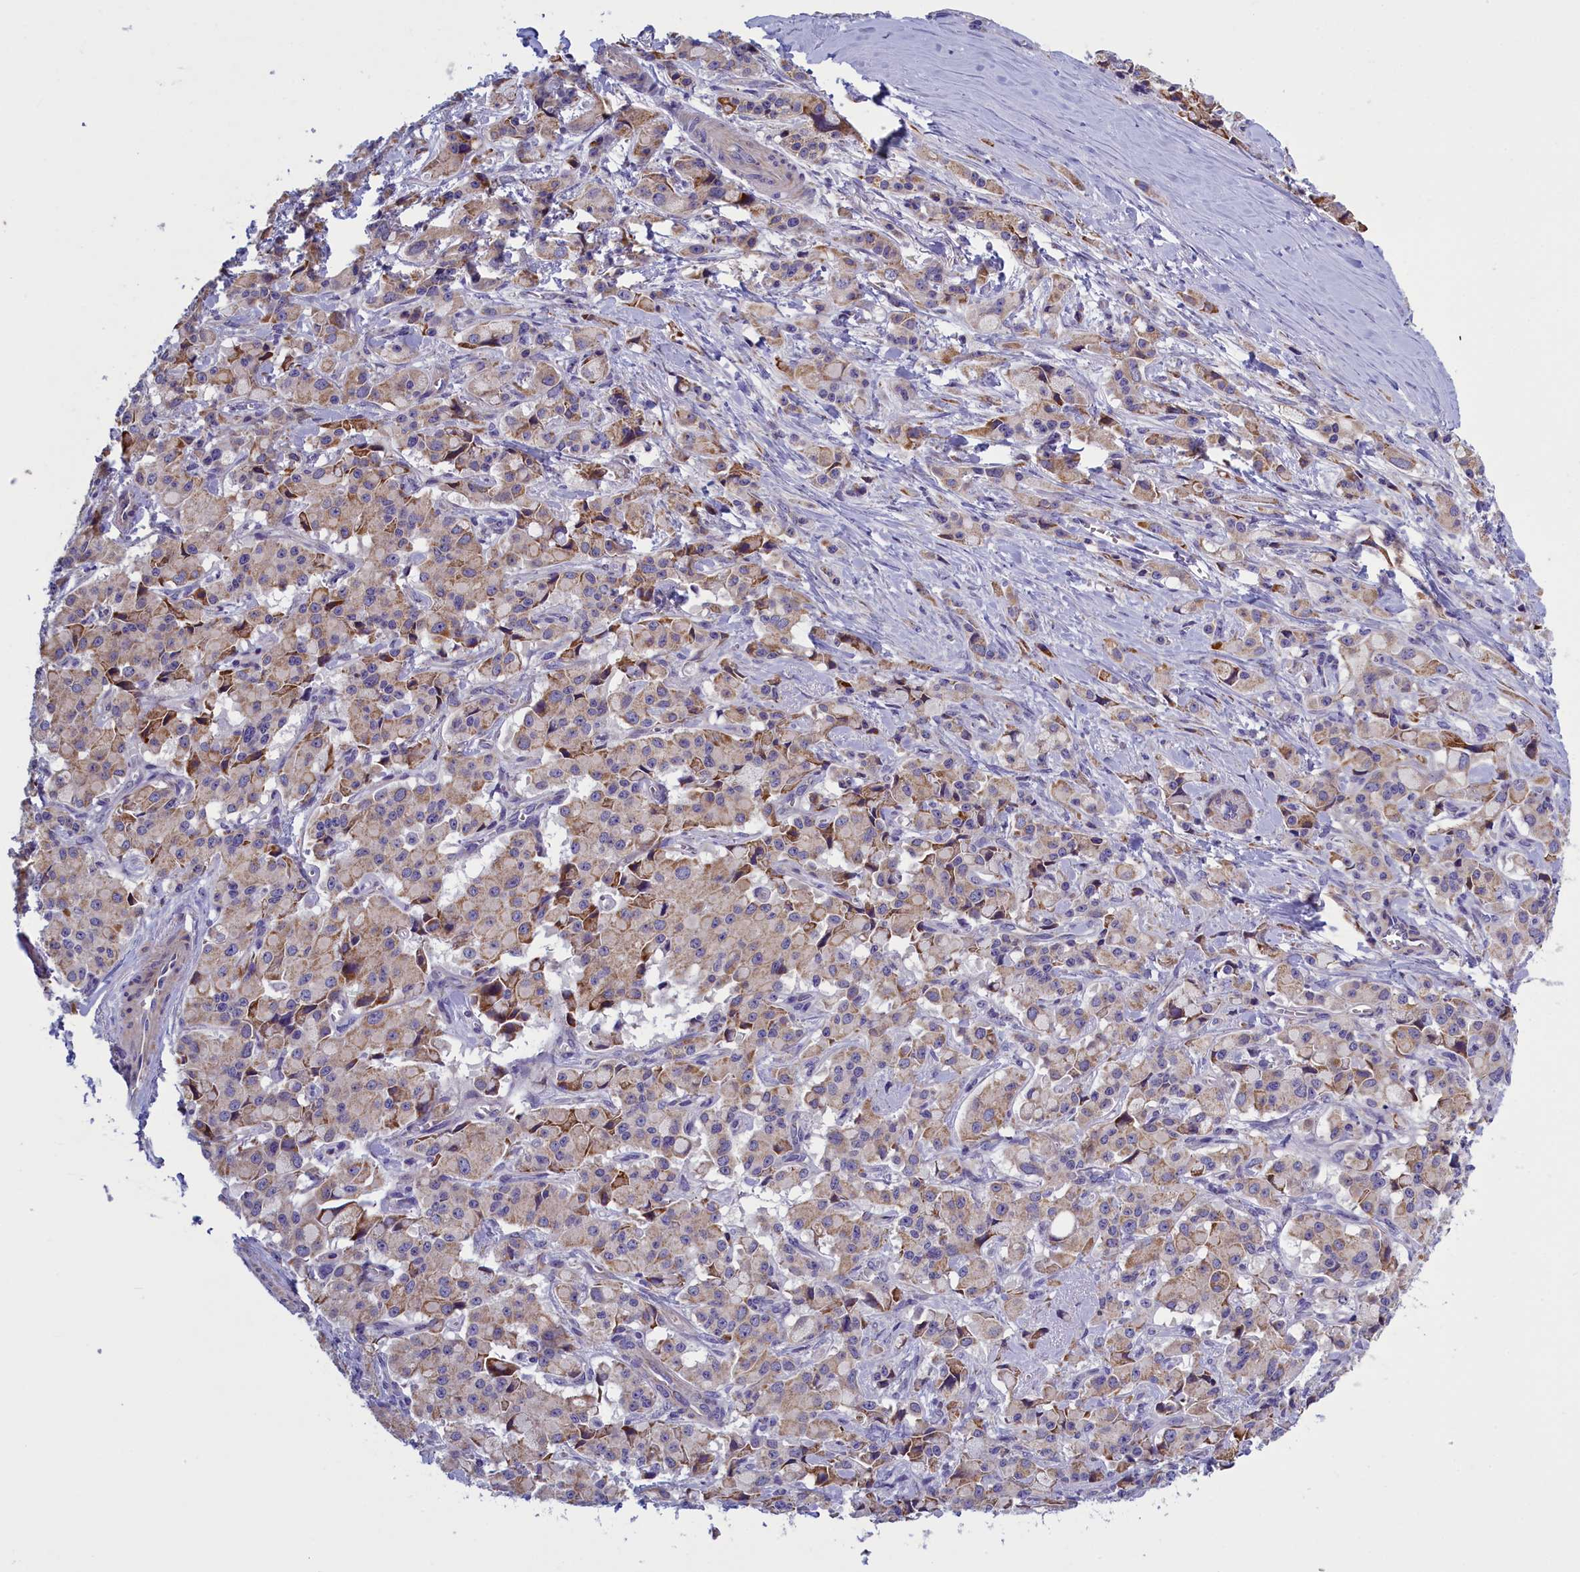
{"staining": {"intensity": "moderate", "quantity": "25%-75%", "location": "cytoplasmic/membranous"}, "tissue": "pancreatic cancer", "cell_type": "Tumor cells", "image_type": "cancer", "snomed": [{"axis": "morphology", "description": "Adenocarcinoma, NOS"}, {"axis": "topography", "description": "Pancreas"}], "caption": "This is an image of immunohistochemistry (IHC) staining of adenocarcinoma (pancreatic), which shows moderate expression in the cytoplasmic/membranous of tumor cells.", "gene": "IFT122", "patient": {"sex": "male", "age": 65}}